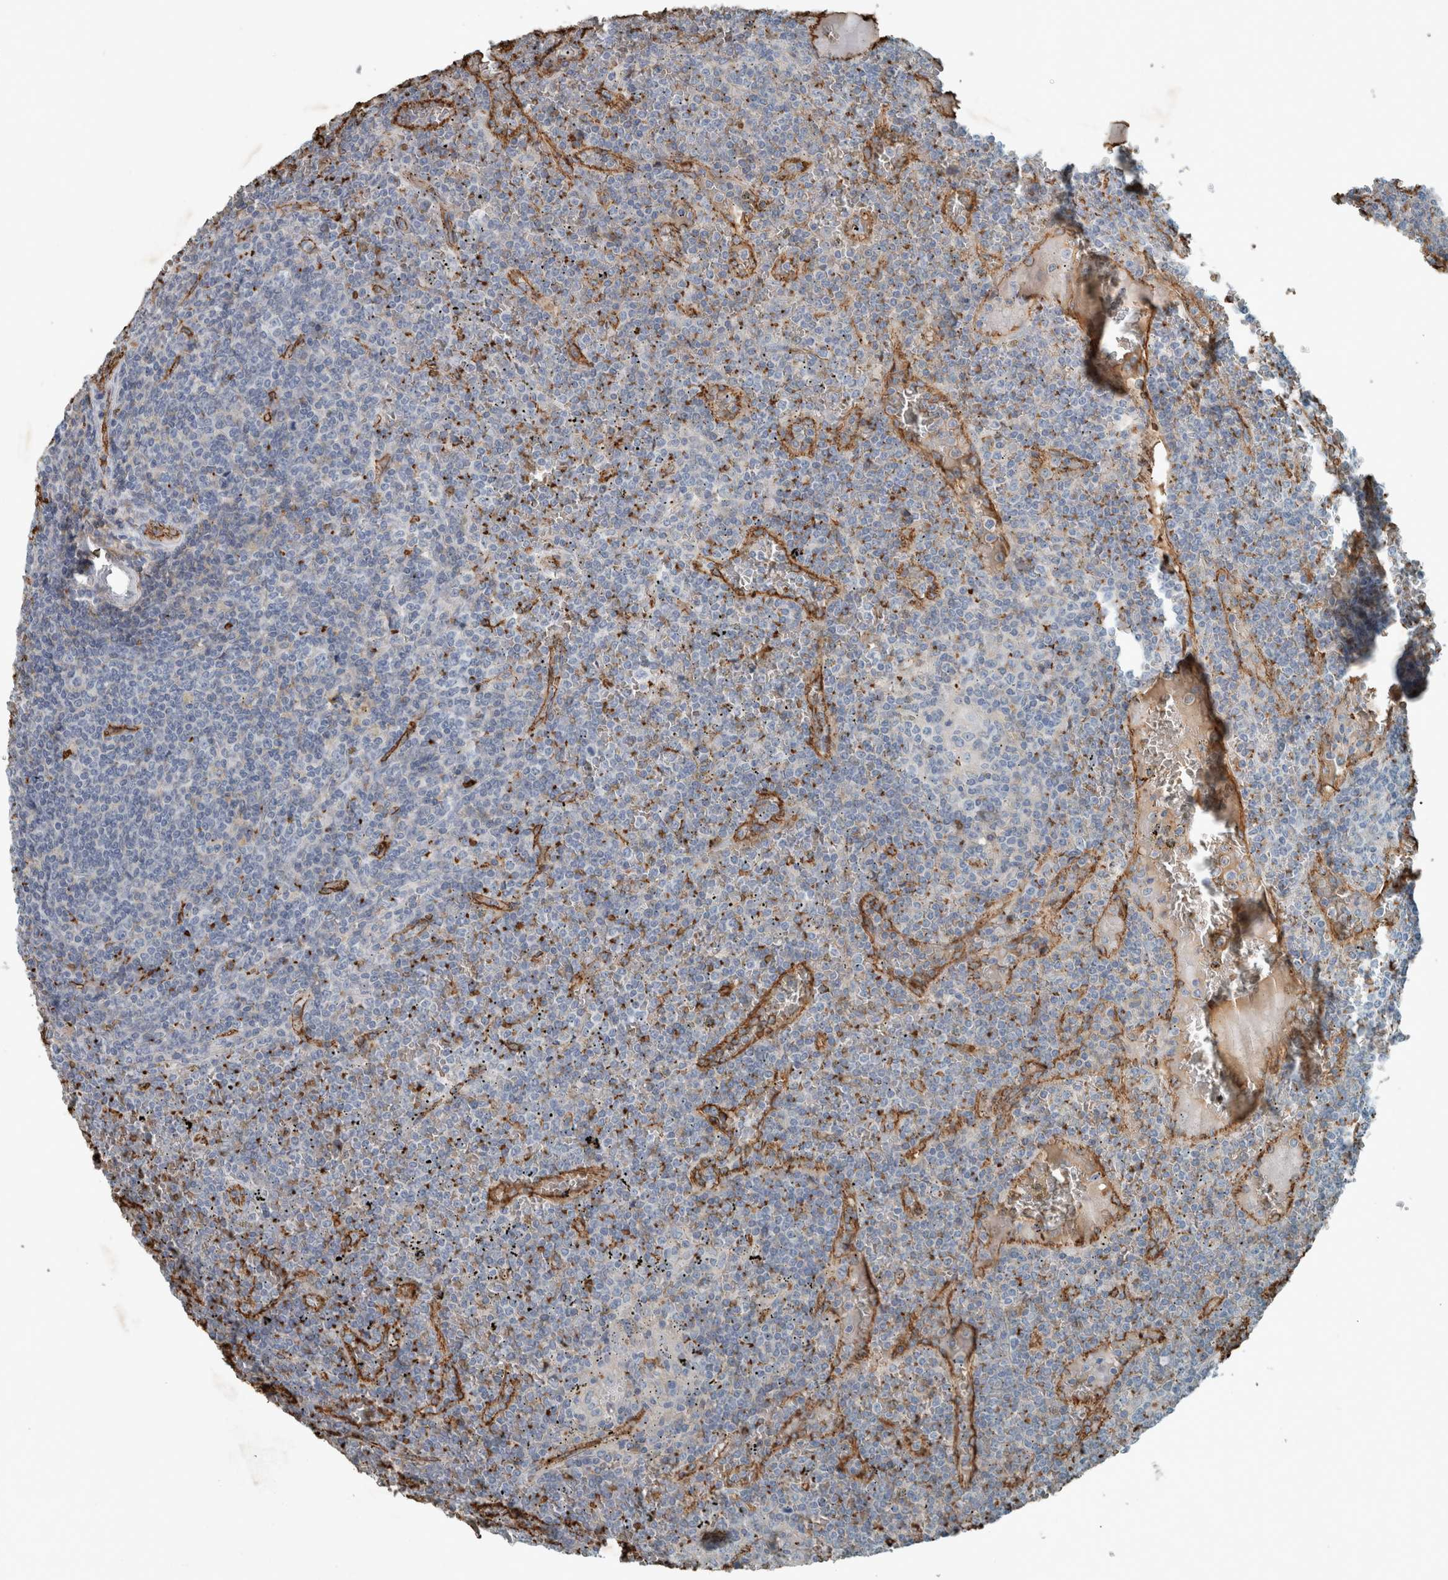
{"staining": {"intensity": "negative", "quantity": "none", "location": "none"}, "tissue": "lymphoma", "cell_type": "Tumor cells", "image_type": "cancer", "snomed": [{"axis": "morphology", "description": "Malignant lymphoma, non-Hodgkin's type, Low grade"}, {"axis": "topography", "description": "Spleen"}], "caption": "There is no significant staining in tumor cells of low-grade malignant lymphoma, non-Hodgkin's type.", "gene": "LBP", "patient": {"sex": "female", "age": 19}}